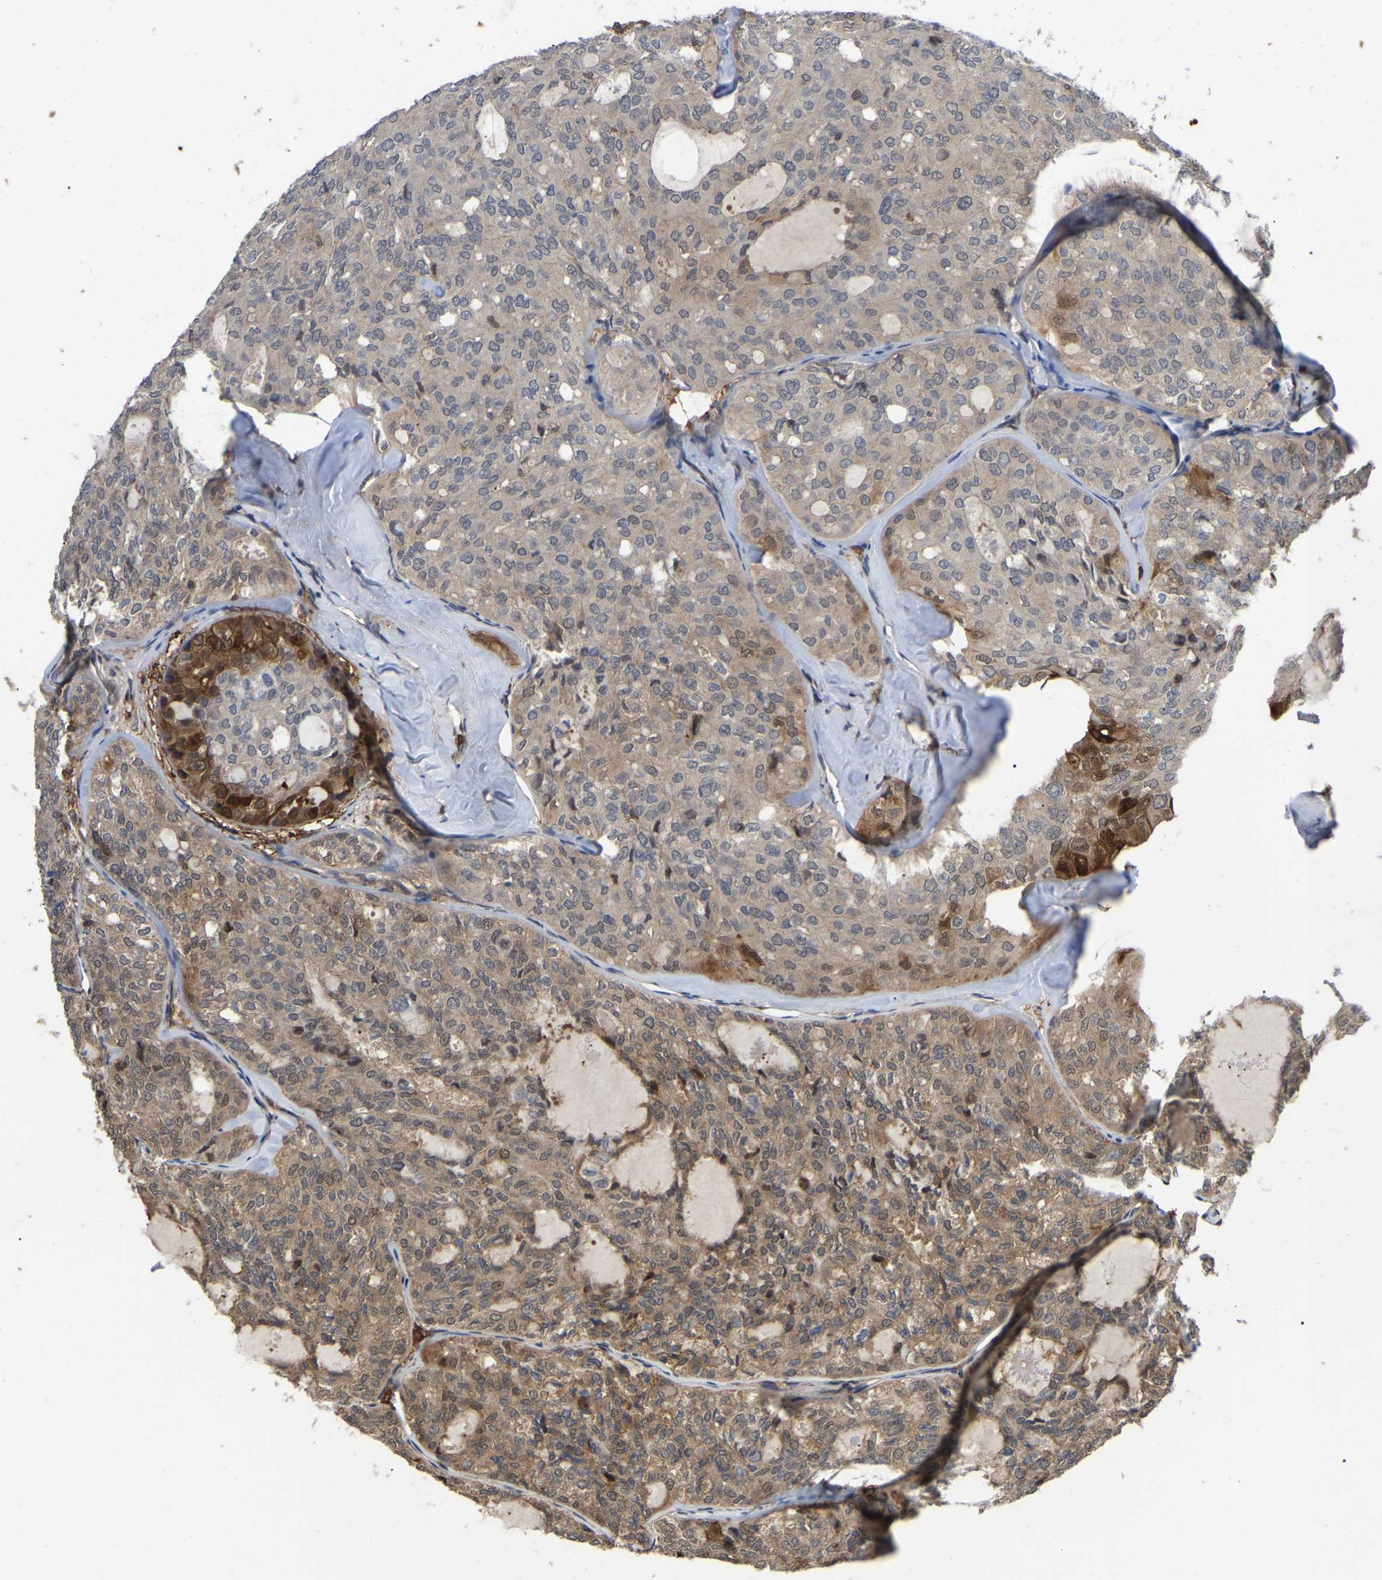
{"staining": {"intensity": "weak", "quantity": "25%-75%", "location": "cytoplasmic/membranous"}, "tissue": "thyroid cancer", "cell_type": "Tumor cells", "image_type": "cancer", "snomed": [{"axis": "morphology", "description": "Follicular adenoma carcinoma, NOS"}, {"axis": "topography", "description": "Thyroid gland"}], "caption": "Protein staining of thyroid follicular adenoma carcinoma tissue exhibits weak cytoplasmic/membranous positivity in approximately 25%-75% of tumor cells. Nuclei are stained in blue.", "gene": "CIT", "patient": {"sex": "male", "age": 75}}